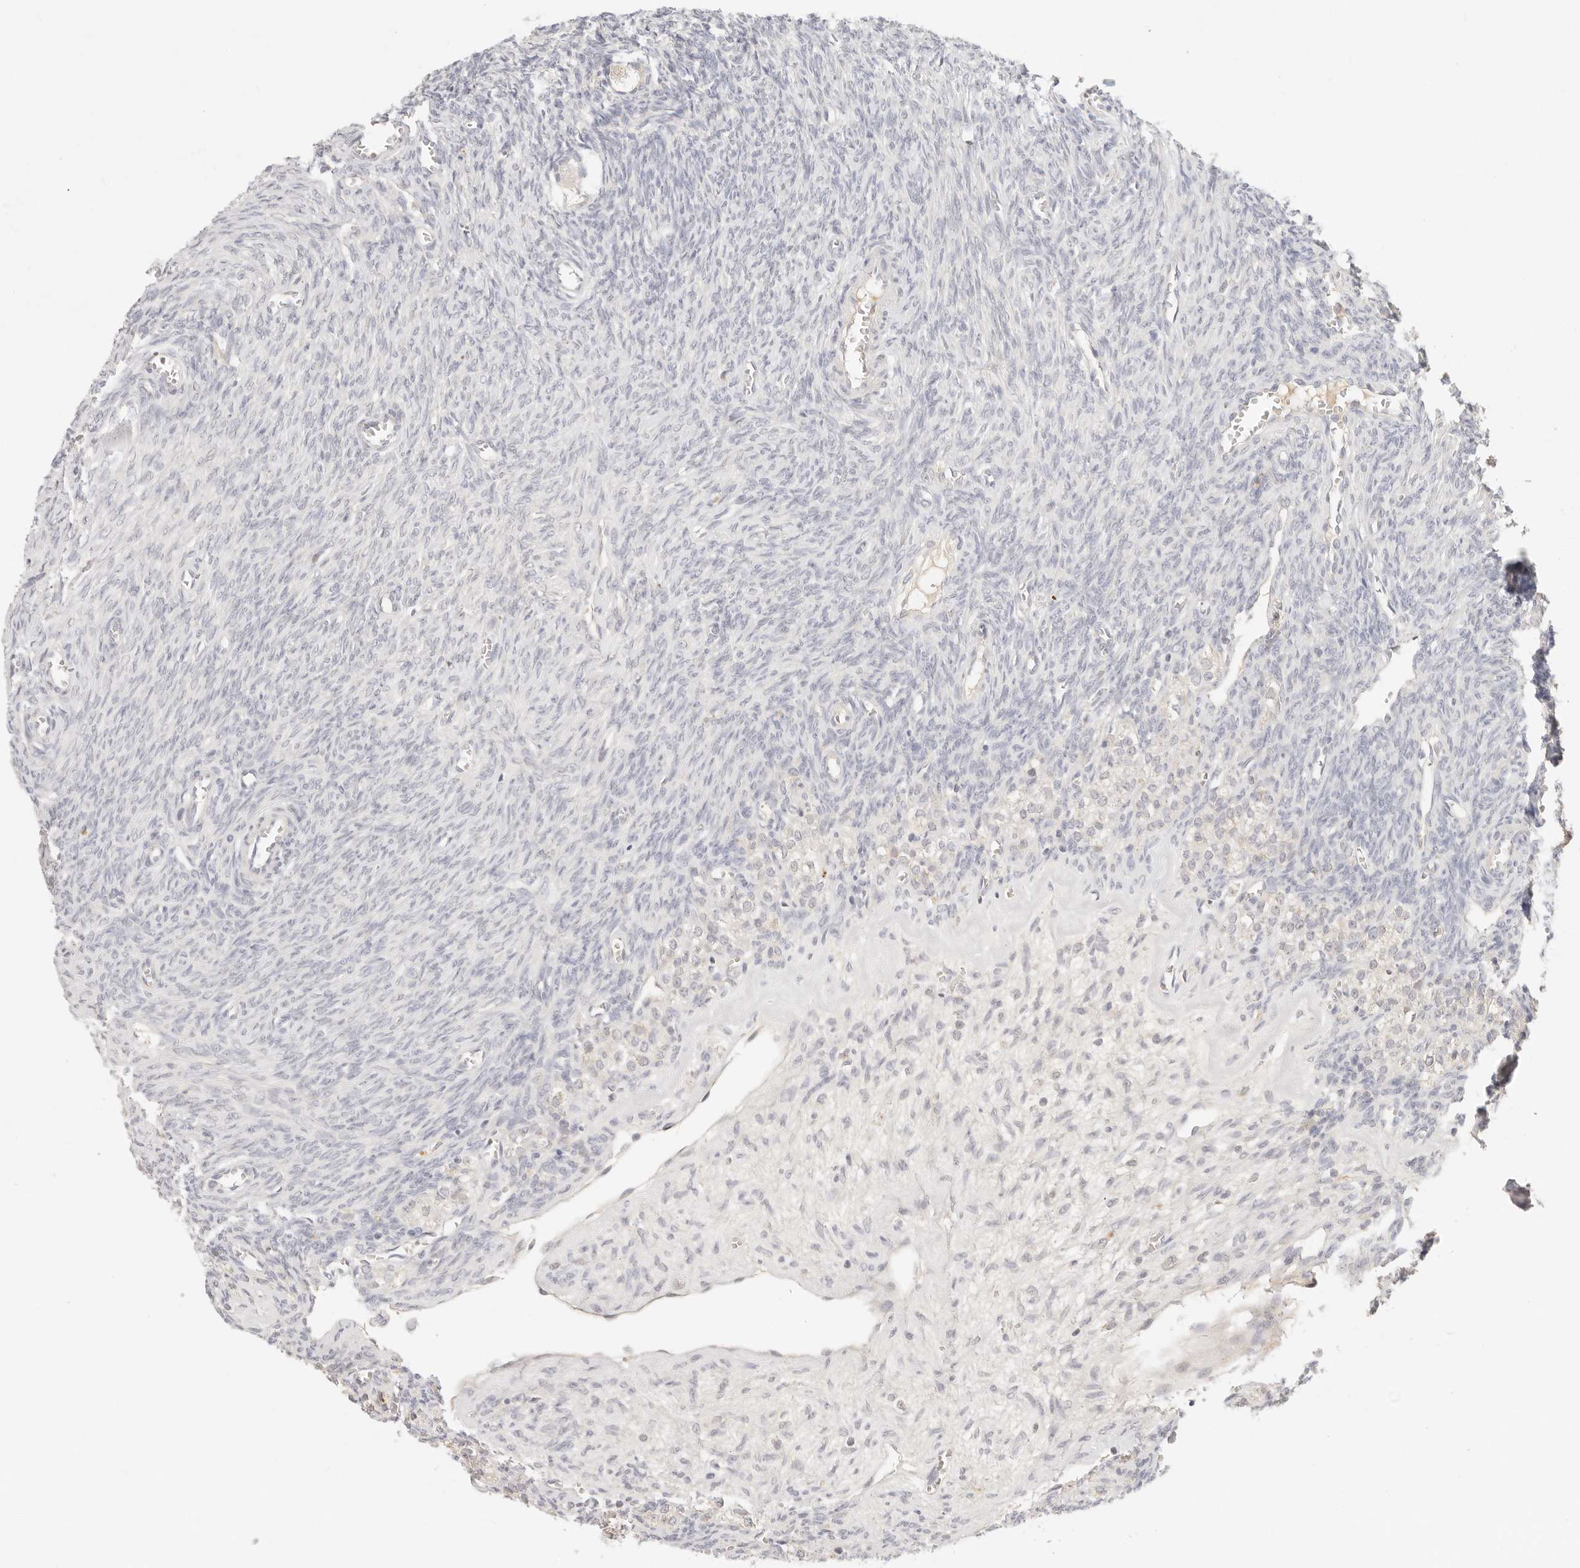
{"staining": {"intensity": "negative", "quantity": "none", "location": "none"}, "tissue": "ovary", "cell_type": "Follicle cells", "image_type": "normal", "snomed": [{"axis": "morphology", "description": "Normal tissue, NOS"}, {"axis": "topography", "description": "Ovary"}], "caption": "High power microscopy photomicrograph of an immunohistochemistry (IHC) histopathology image of unremarkable ovary, revealing no significant expression in follicle cells.", "gene": "SPHK1", "patient": {"sex": "female", "age": 27}}